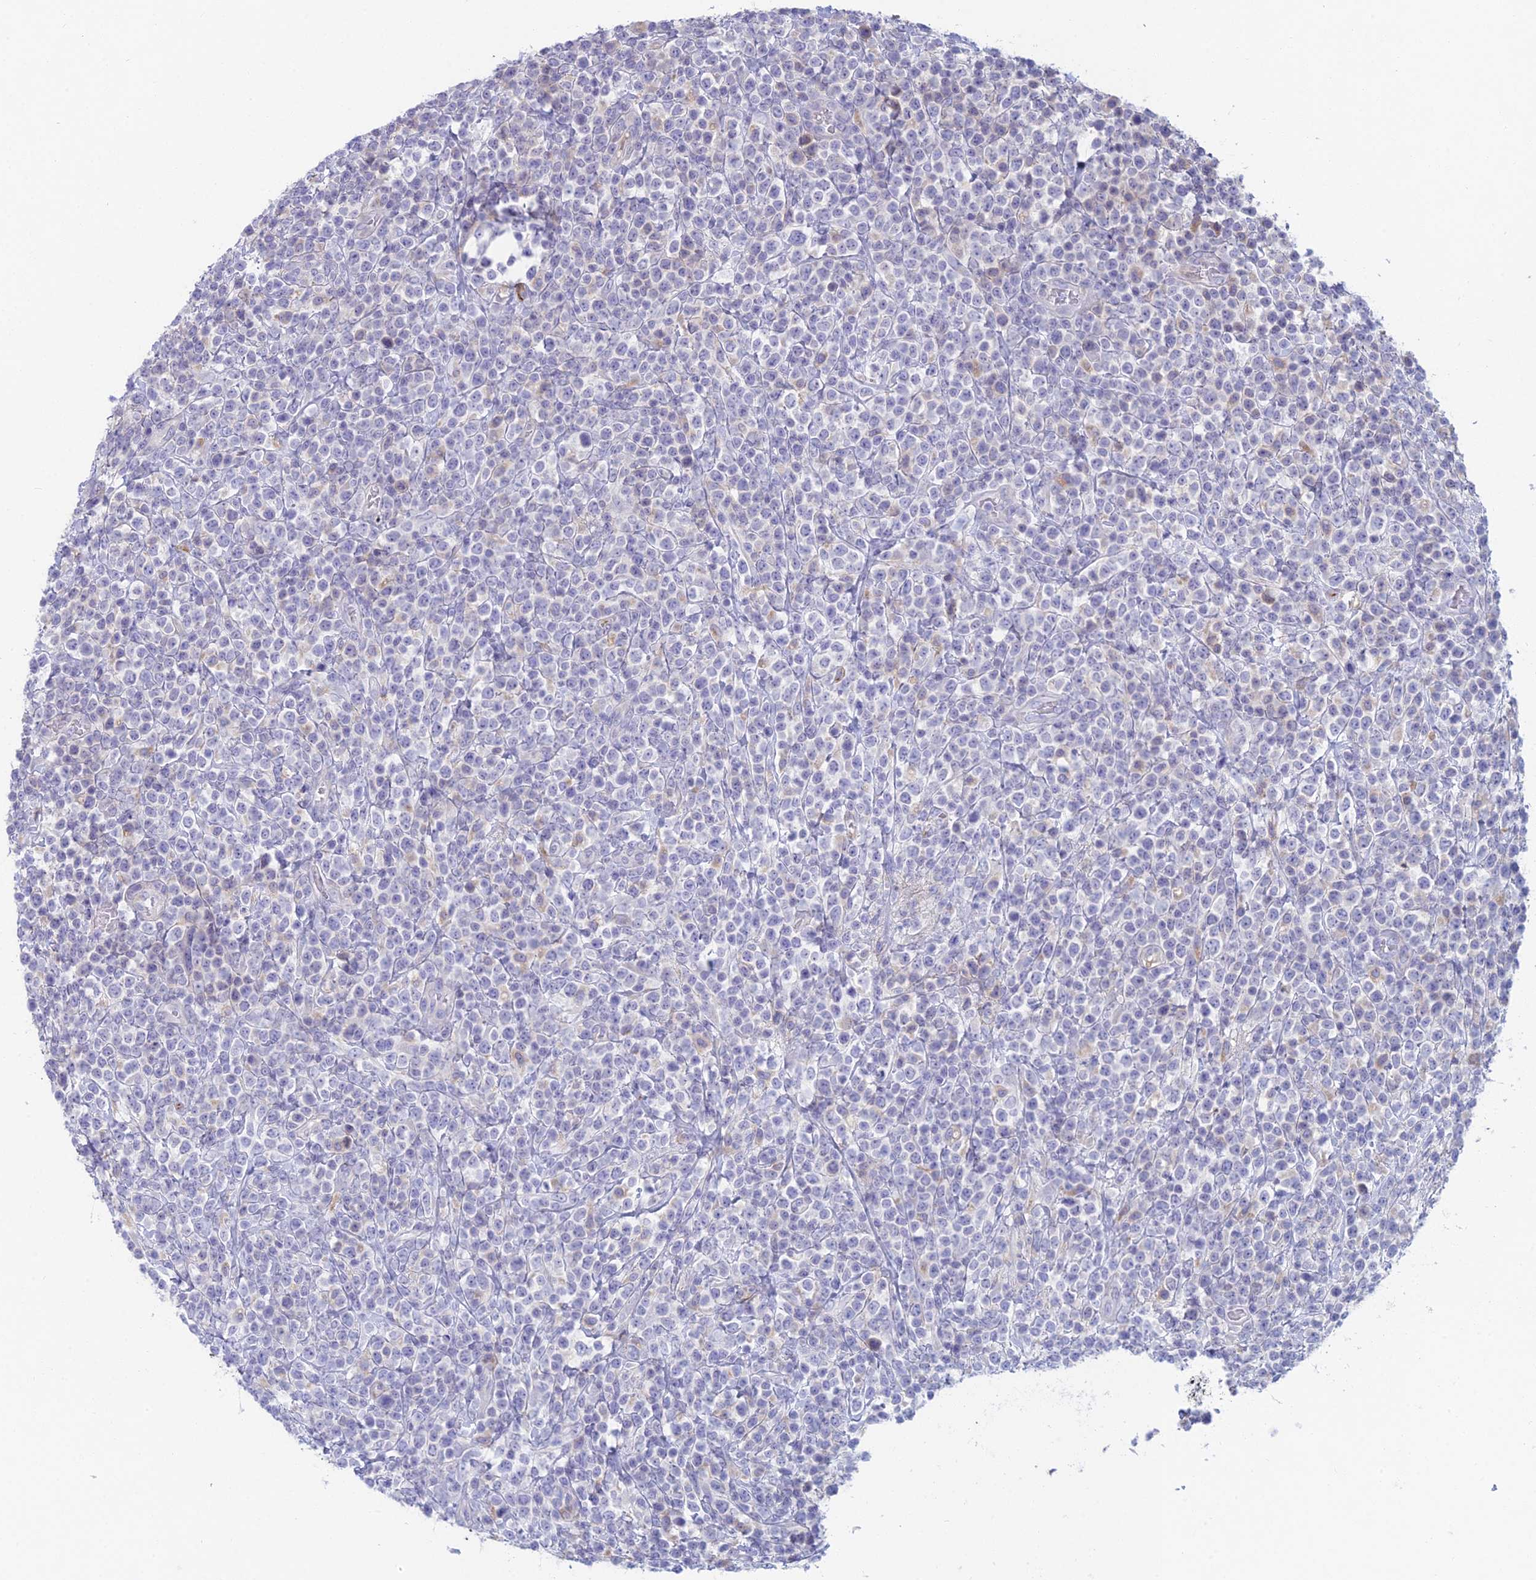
{"staining": {"intensity": "negative", "quantity": "none", "location": "none"}, "tissue": "lymphoma", "cell_type": "Tumor cells", "image_type": "cancer", "snomed": [{"axis": "morphology", "description": "Malignant lymphoma, non-Hodgkin's type, High grade"}, {"axis": "topography", "description": "Colon"}], "caption": "High-grade malignant lymphoma, non-Hodgkin's type stained for a protein using immunohistochemistry (IHC) demonstrates no staining tumor cells.", "gene": "FERD3L", "patient": {"sex": "female", "age": 53}}